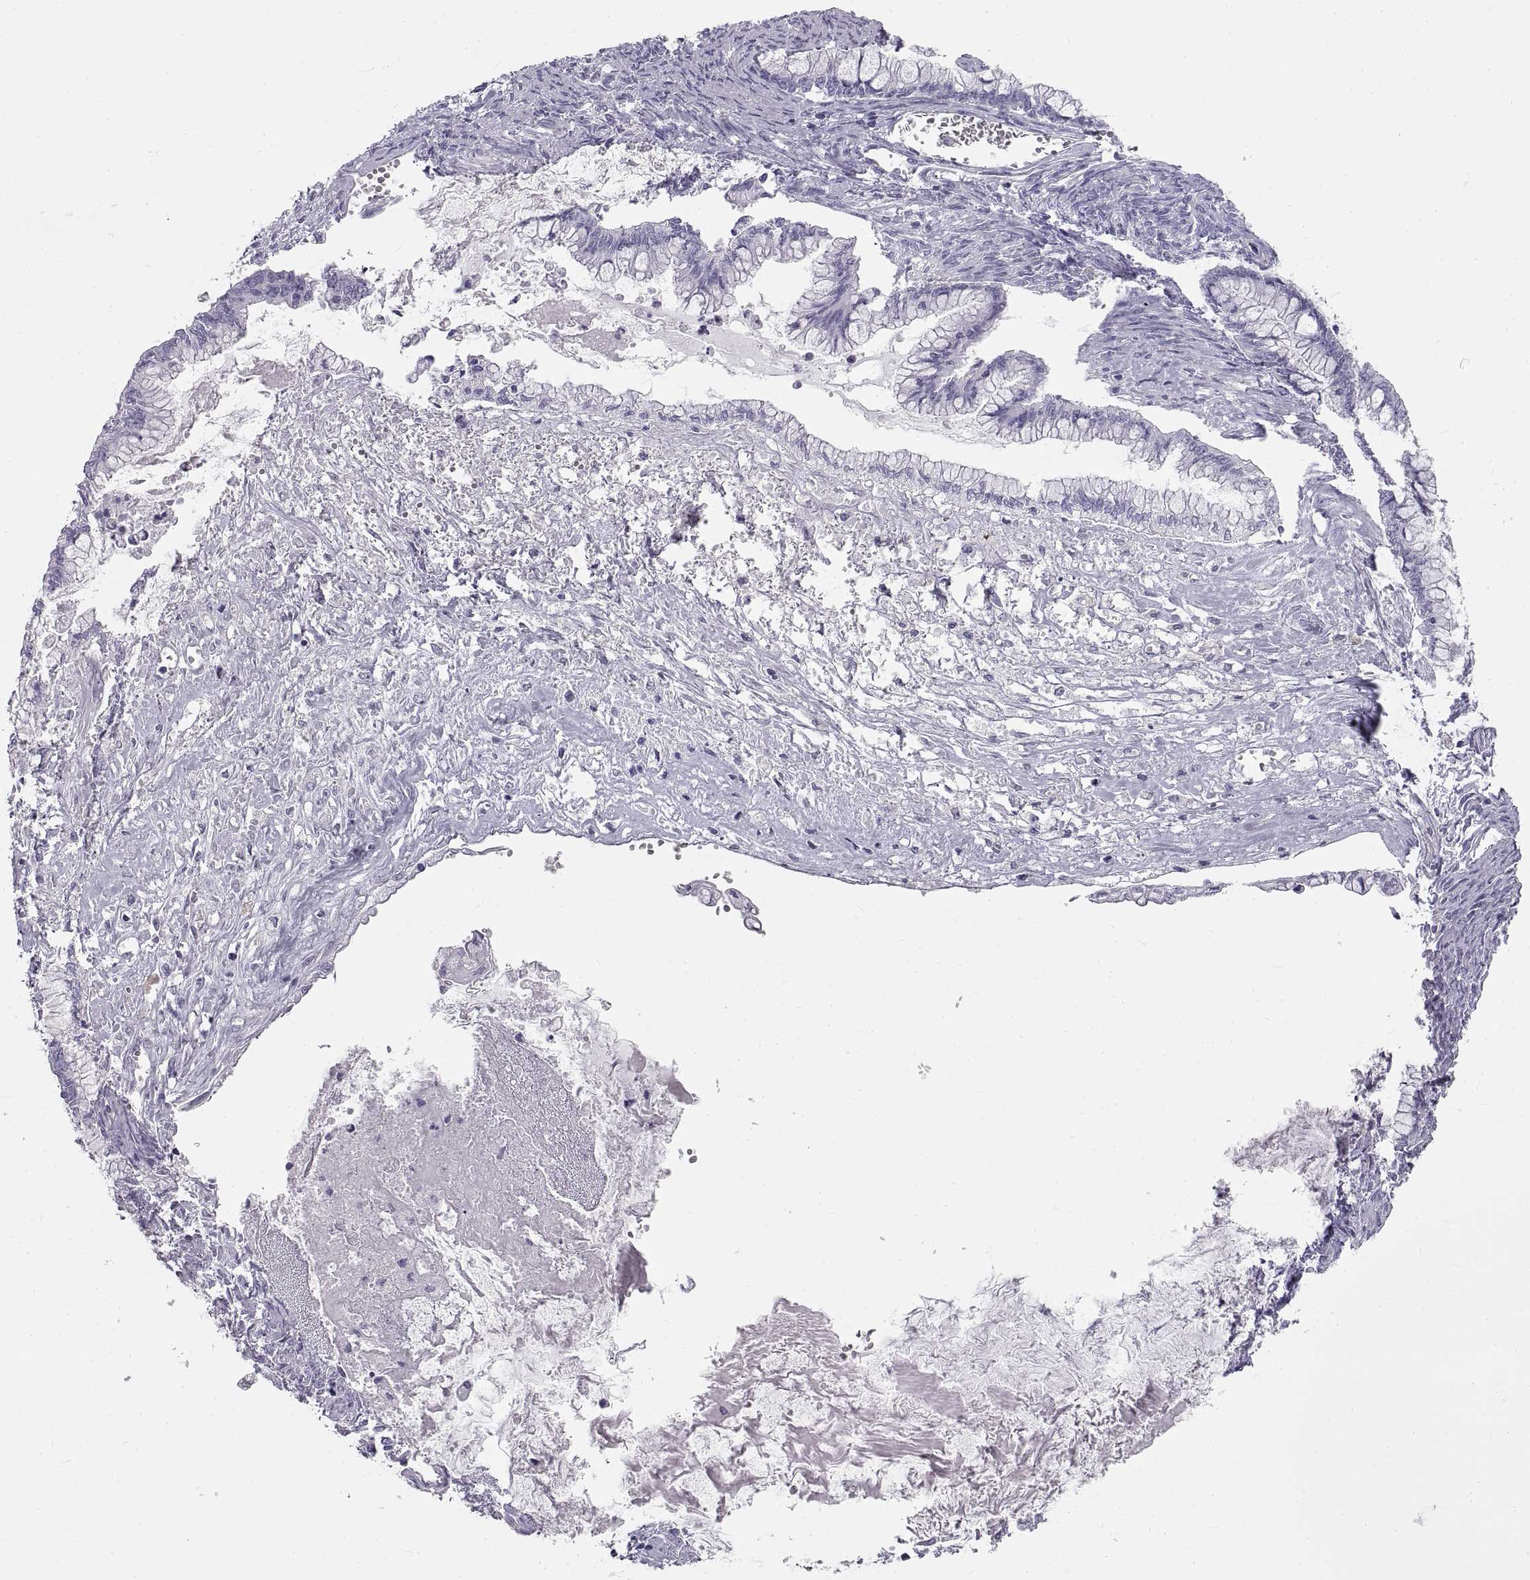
{"staining": {"intensity": "negative", "quantity": "none", "location": "none"}, "tissue": "ovarian cancer", "cell_type": "Tumor cells", "image_type": "cancer", "snomed": [{"axis": "morphology", "description": "Cystadenocarcinoma, mucinous, NOS"}, {"axis": "topography", "description": "Ovary"}], "caption": "IHC of mucinous cystadenocarcinoma (ovarian) reveals no staining in tumor cells.", "gene": "RLBP1", "patient": {"sex": "female", "age": 67}}